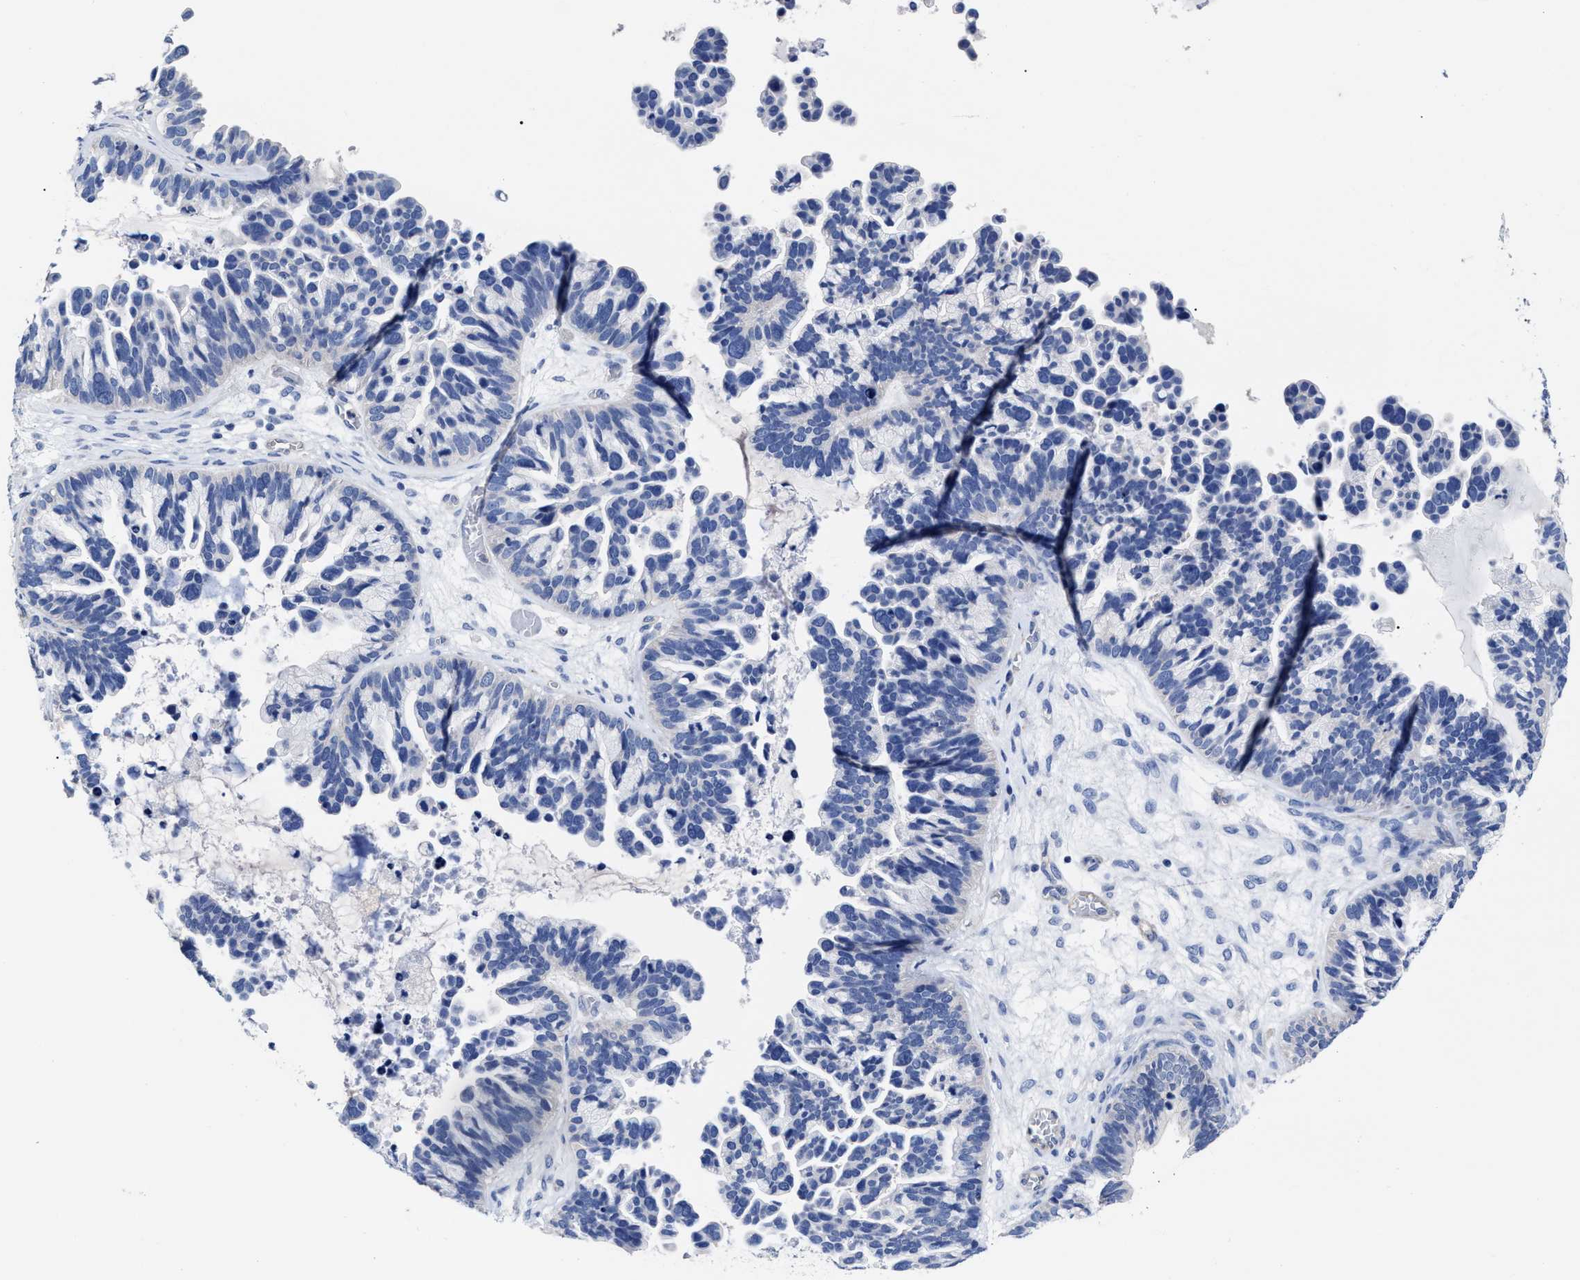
{"staining": {"intensity": "negative", "quantity": "none", "location": "none"}, "tissue": "ovarian cancer", "cell_type": "Tumor cells", "image_type": "cancer", "snomed": [{"axis": "morphology", "description": "Cystadenocarcinoma, serous, NOS"}, {"axis": "topography", "description": "Ovary"}], "caption": "Immunohistochemistry (IHC) image of neoplastic tissue: ovarian serous cystadenocarcinoma stained with DAB displays no significant protein positivity in tumor cells.", "gene": "IRAG2", "patient": {"sex": "female", "age": 56}}